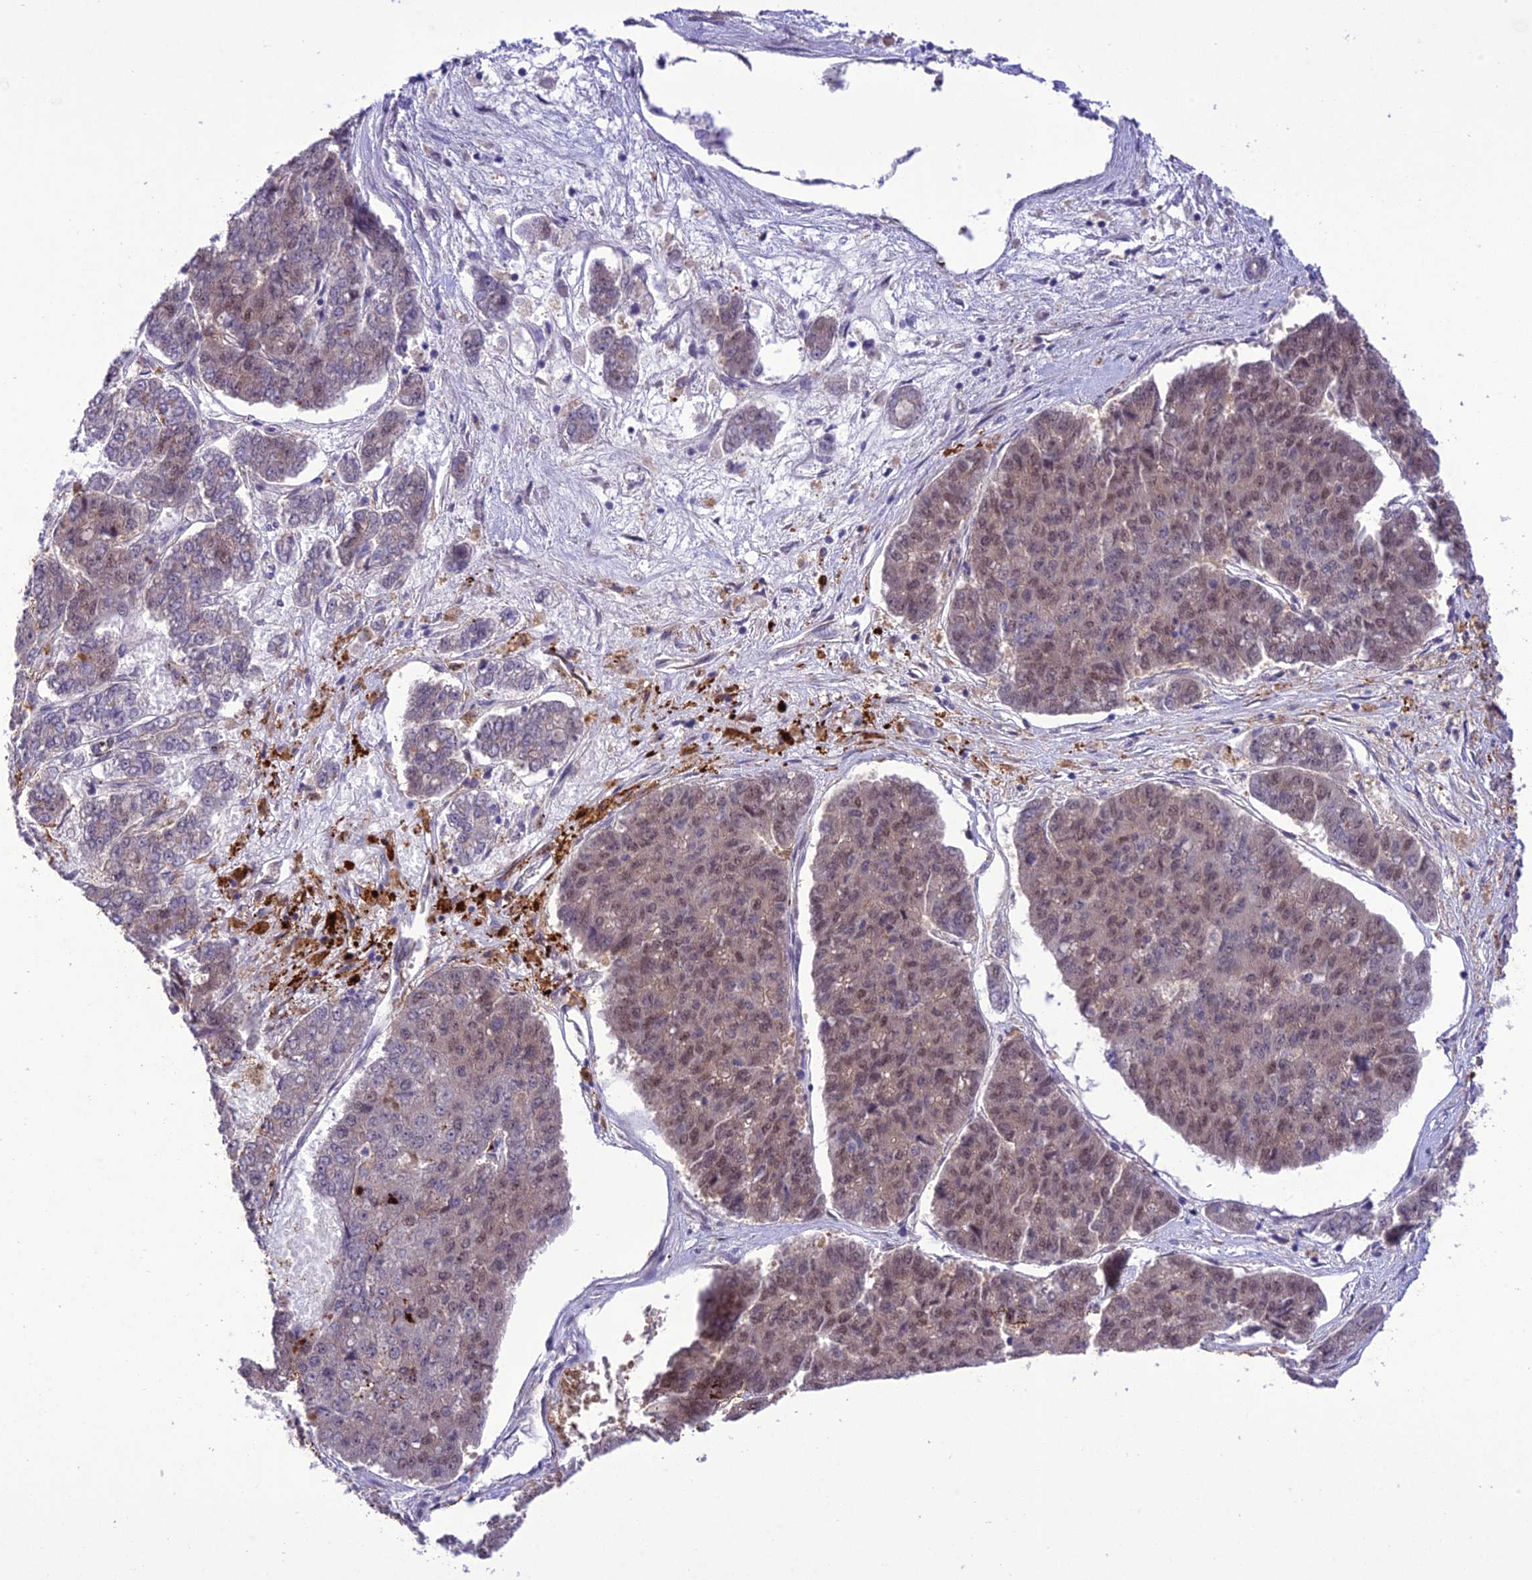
{"staining": {"intensity": "moderate", "quantity": ">75%", "location": "nuclear"}, "tissue": "pancreatic cancer", "cell_type": "Tumor cells", "image_type": "cancer", "snomed": [{"axis": "morphology", "description": "Adenocarcinoma, NOS"}, {"axis": "topography", "description": "Pancreas"}], "caption": "High-power microscopy captured an immunohistochemistry (IHC) image of pancreatic cancer, revealing moderate nuclear expression in approximately >75% of tumor cells.", "gene": "ANKRD52", "patient": {"sex": "male", "age": 50}}